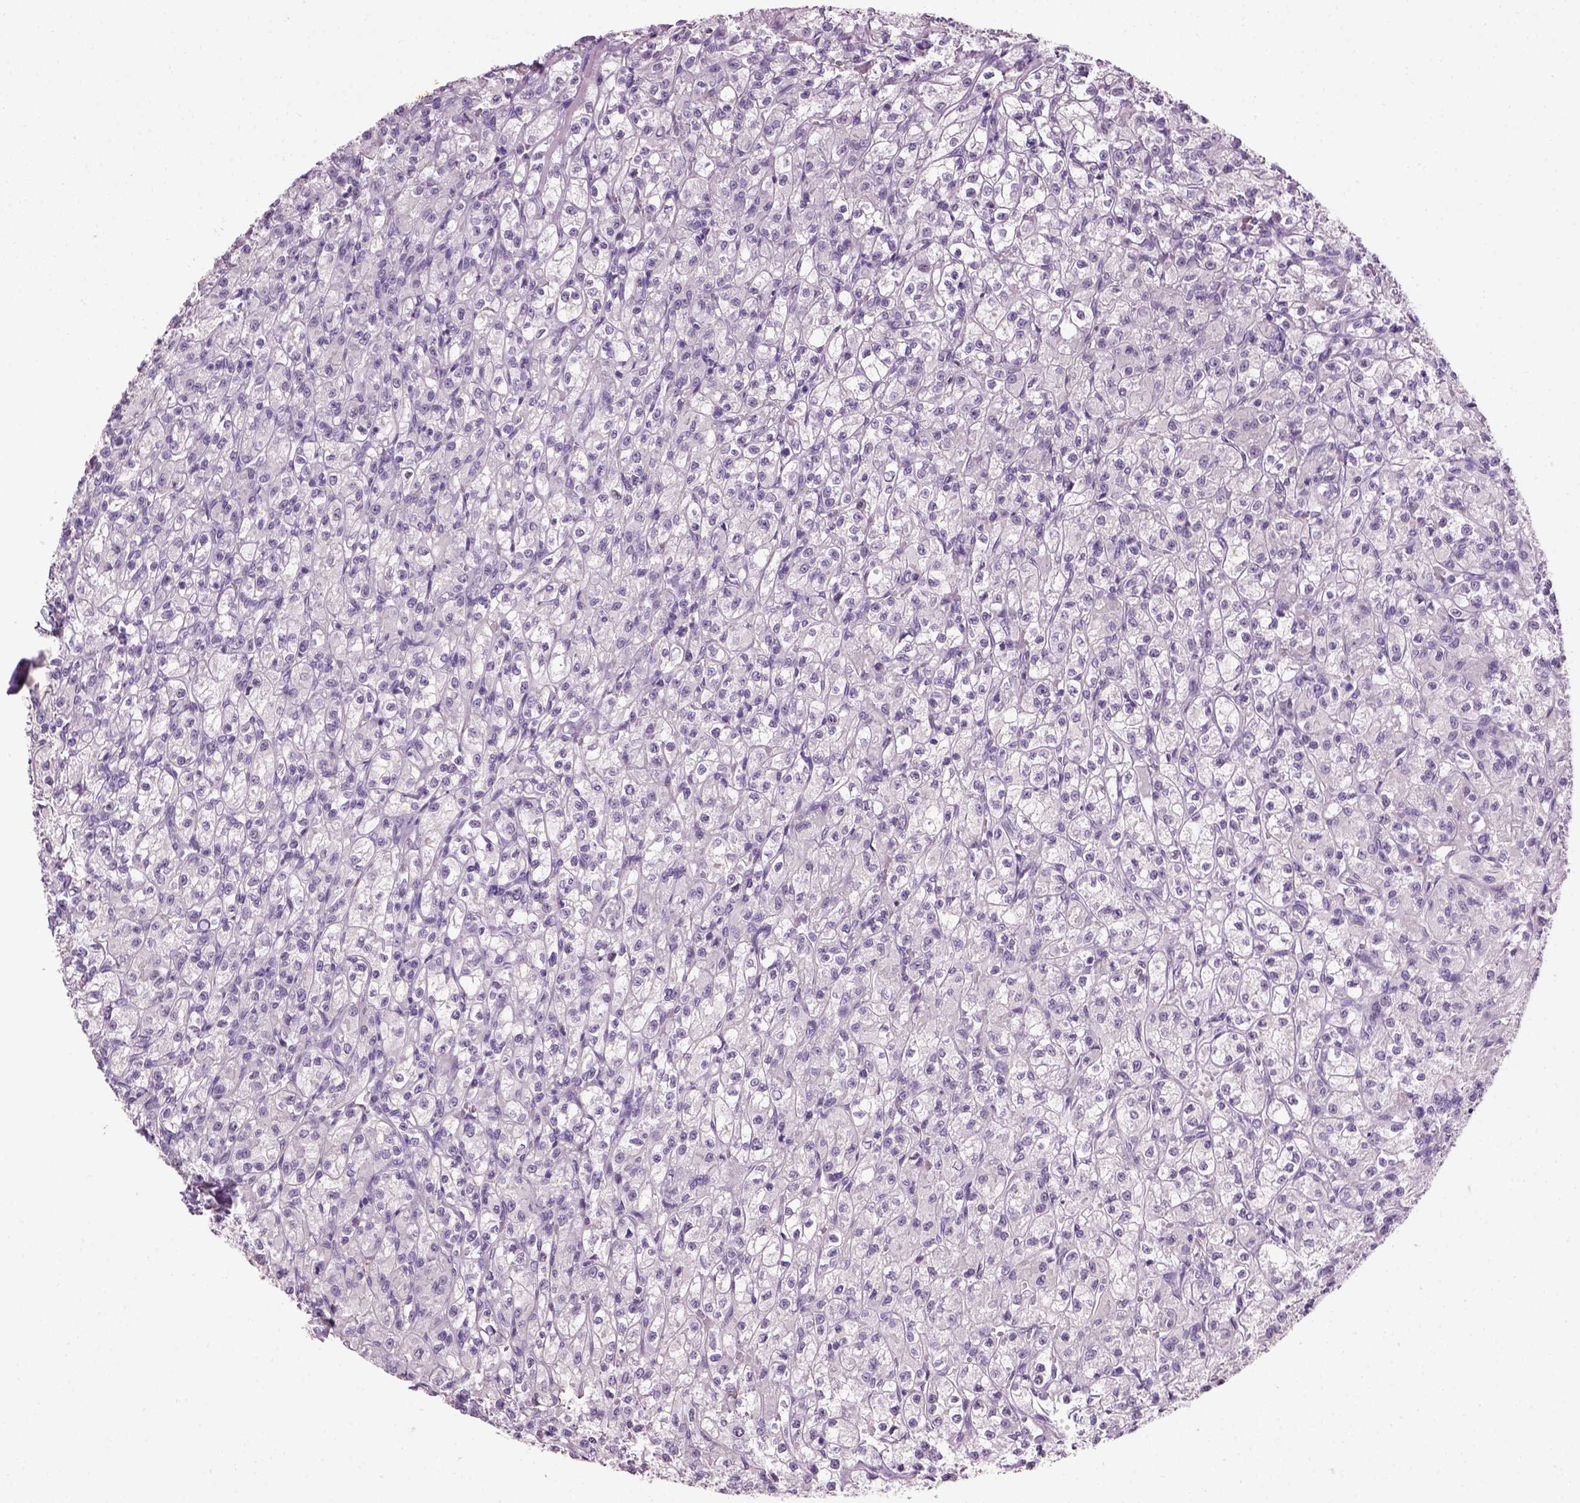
{"staining": {"intensity": "negative", "quantity": "none", "location": "none"}, "tissue": "renal cancer", "cell_type": "Tumor cells", "image_type": "cancer", "snomed": [{"axis": "morphology", "description": "Adenocarcinoma, NOS"}, {"axis": "topography", "description": "Kidney"}], "caption": "Human renal cancer (adenocarcinoma) stained for a protein using immunohistochemistry (IHC) demonstrates no positivity in tumor cells.", "gene": "FAM161A", "patient": {"sex": "female", "age": 70}}